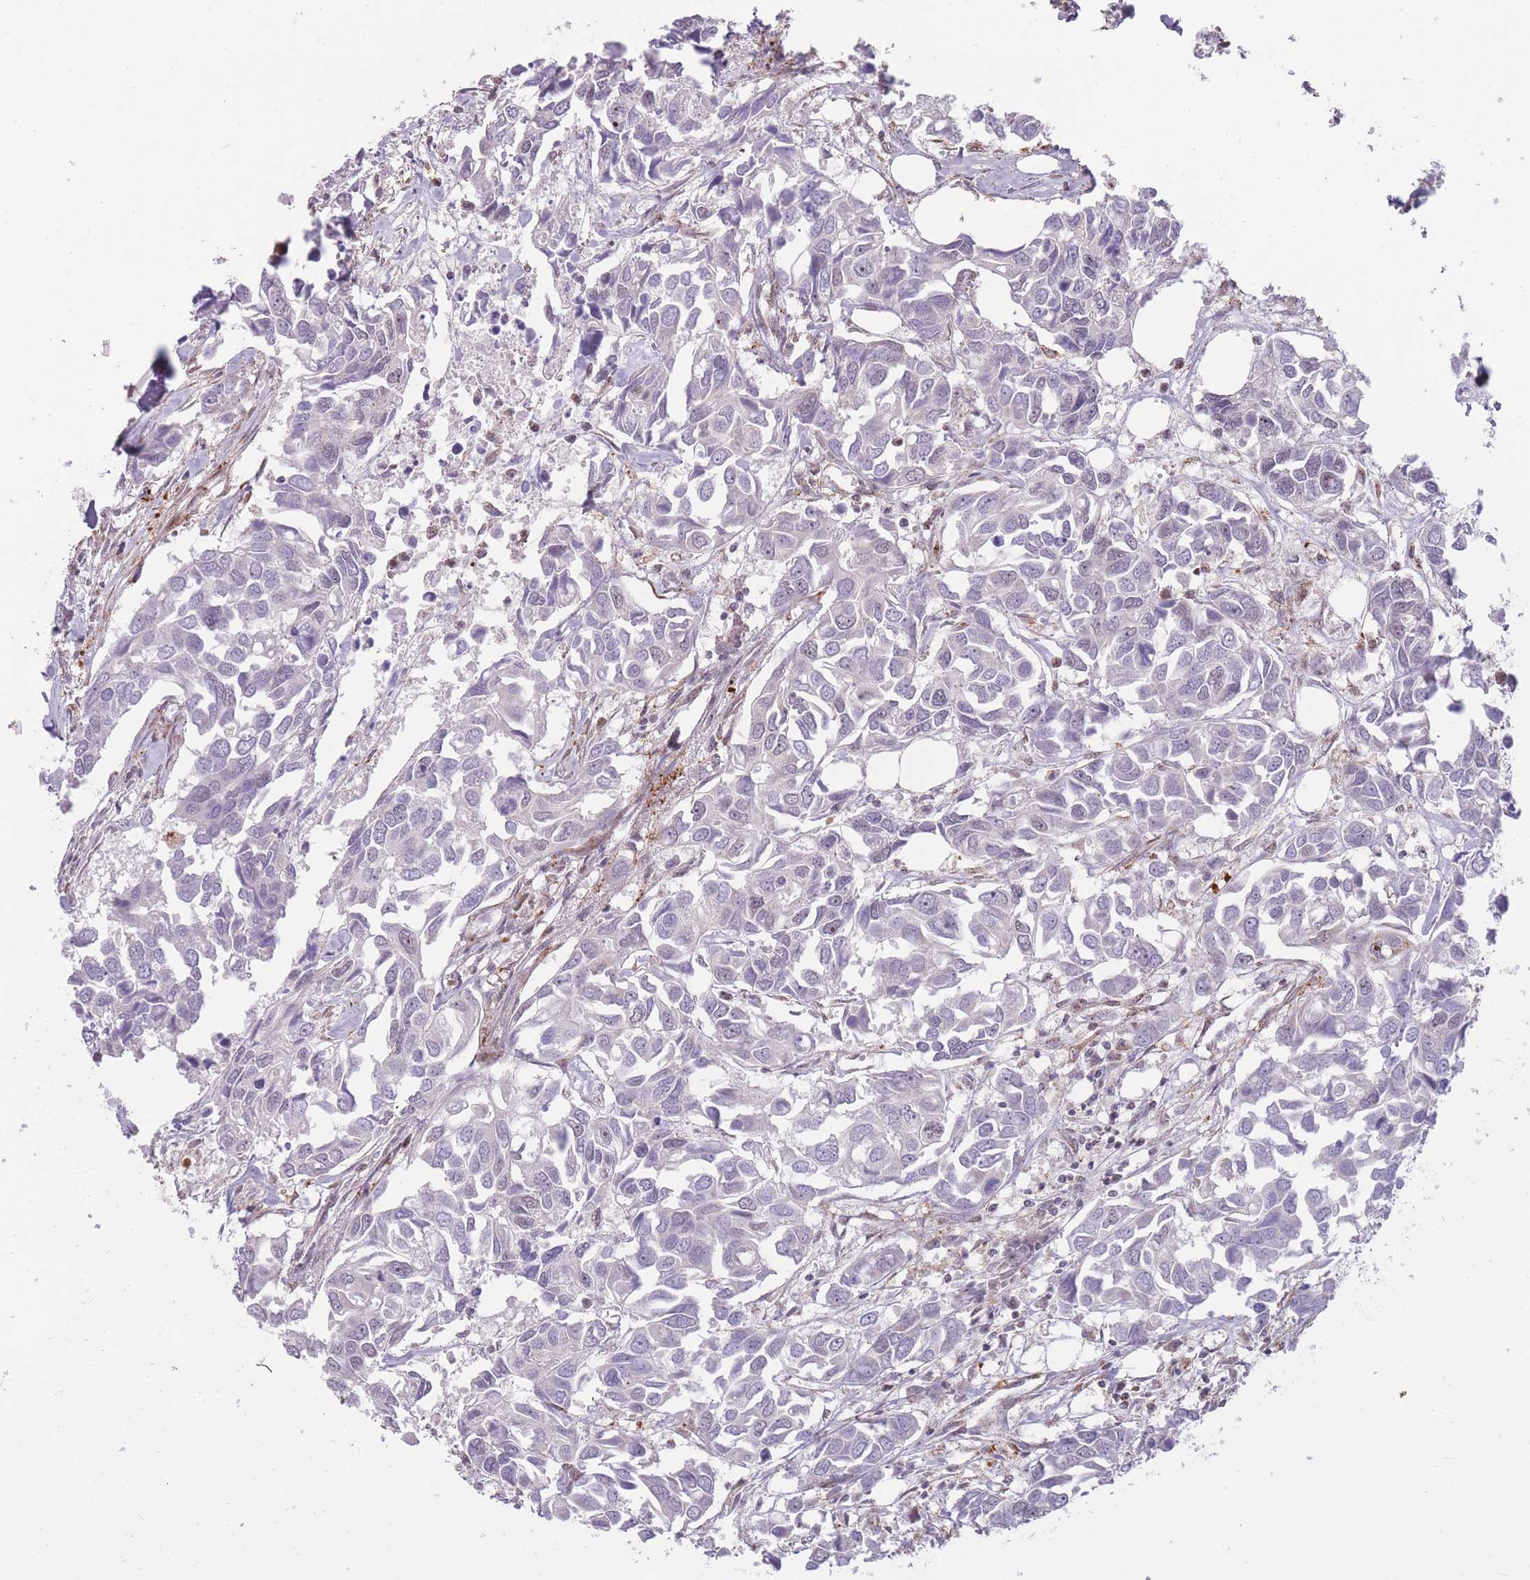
{"staining": {"intensity": "negative", "quantity": "none", "location": "none"}, "tissue": "breast cancer", "cell_type": "Tumor cells", "image_type": "cancer", "snomed": [{"axis": "morphology", "description": "Duct carcinoma"}, {"axis": "topography", "description": "Breast"}], "caption": "Immunohistochemistry histopathology image of neoplastic tissue: human breast cancer stained with DAB (3,3'-diaminobenzidine) exhibits no significant protein expression in tumor cells.", "gene": "DPYSL4", "patient": {"sex": "female", "age": 83}}